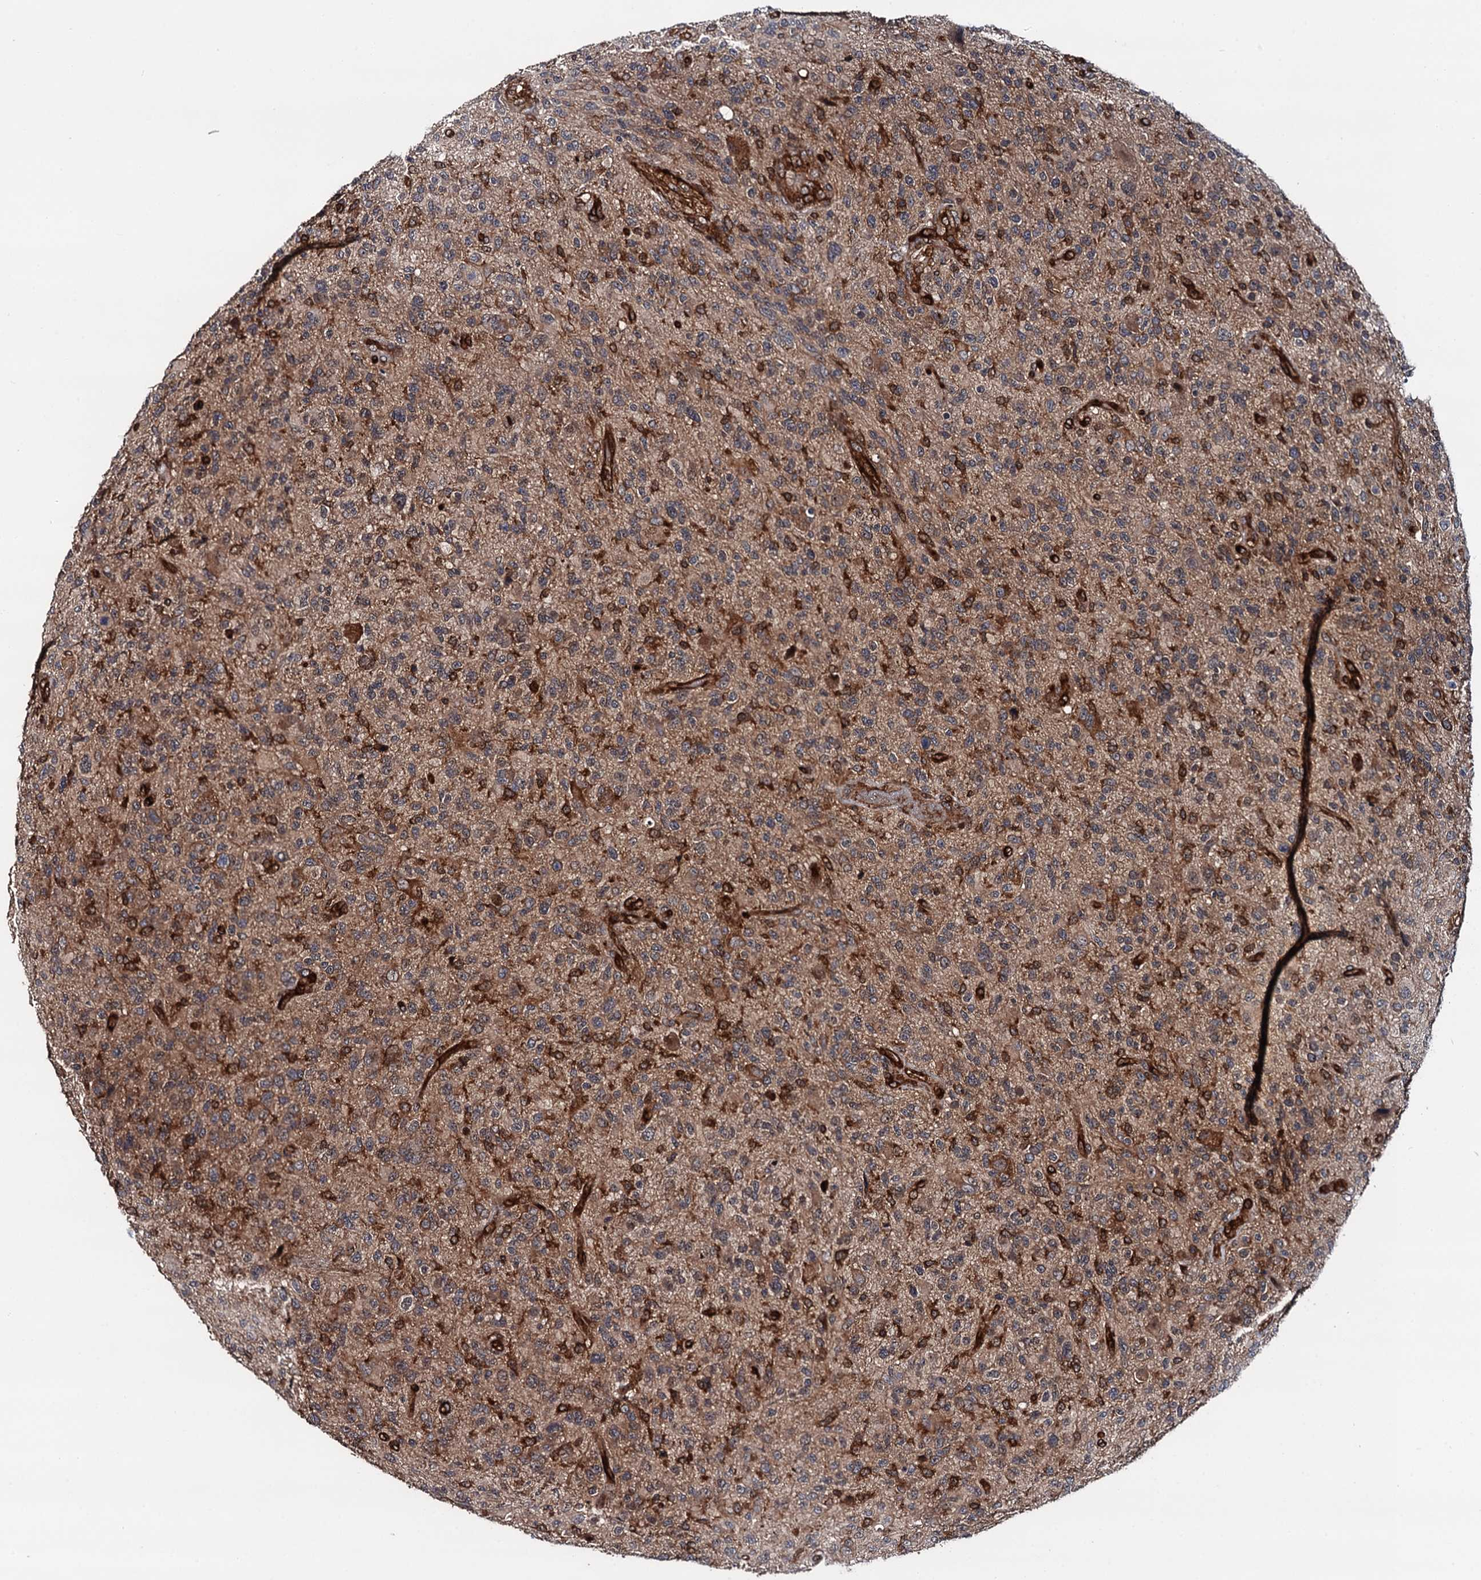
{"staining": {"intensity": "weak", "quantity": "25%-75%", "location": "cytoplasmic/membranous"}, "tissue": "glioma", "cell_type": "Tumor cells", "image_type": "cancer", "snomed": [{"axis": "morphology", "description": "Glioma, malignant, High grade"}, {"axis": "topography", "description": "Brain"}], "caption": "Malignant glioma (high-grade) stained for a protein reveals weak cytoplasmic/membranous positivity in tumor cells. Immunohistochemistry (ihc) stains the protein of interest in brown and the nuclei are stained blue.", "gene": "BORA", "patient": {"sex": "male", "age": 47}}